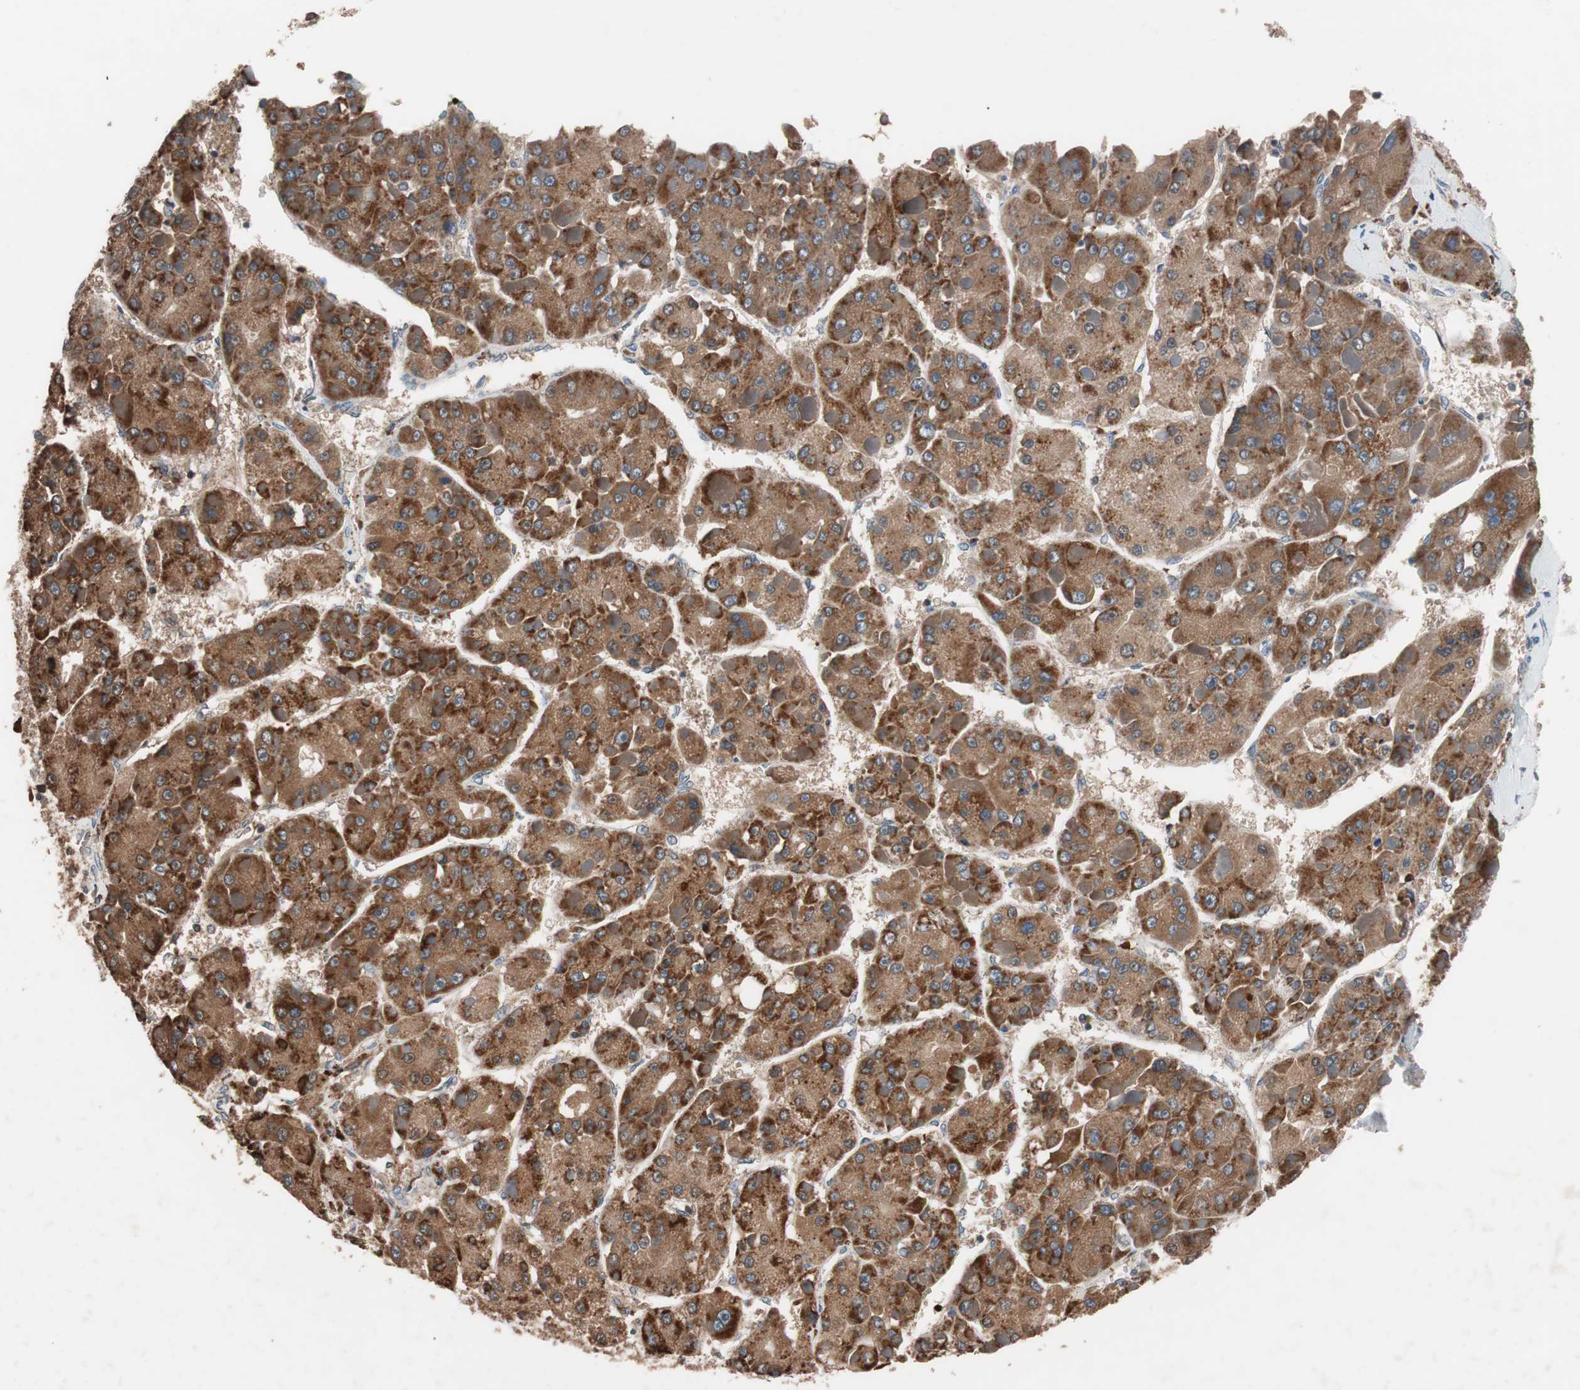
{"staining": {"intensity": "strong", "quantity": ">75%", "location": "cytoplasmic/membranous"}, "tissue": "liver cancer", "cell_type": "Tumor cells", "image_type": "cancer", "snomed": [{"axis": "morphology", "description": "Carcinoma, Hepatocellular, NOS"}, {"axis": "topography", "description": "Liver"}], "caption": "Immunohistochemical staining of human liver cancer demonstrates high levels of strong cytoplasmic/membranous protein staining in about >75% of tumor cells.", "gene": "GLYCTK", "patient": {"sex": "female", "age": 73}}